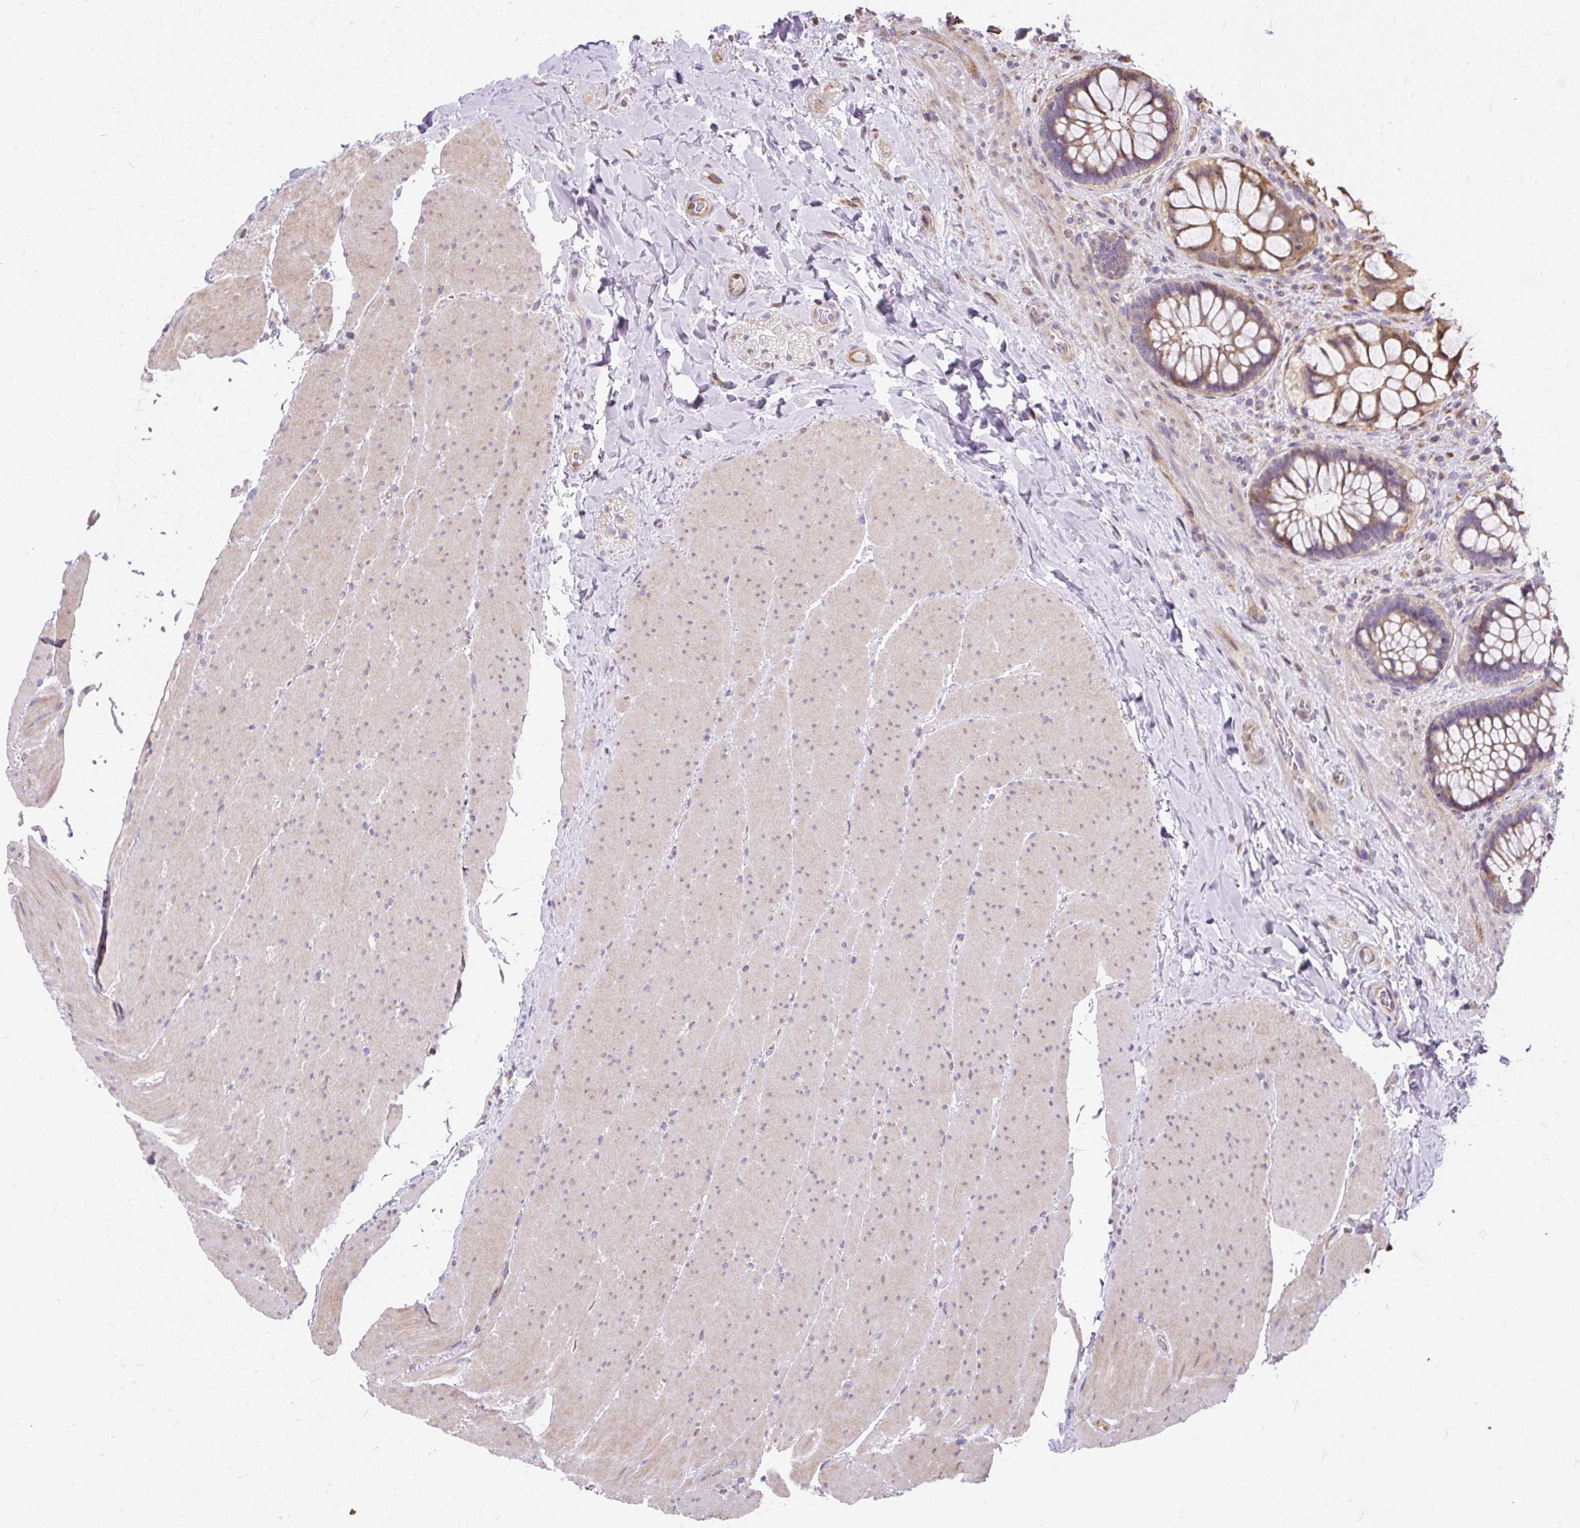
{"staining": {"intensity": "moderate", "quantity": "25%-75%", "location": "cytoplasmic/membranous"}, "tissue": "rectum", "cell_type": "Glandular cells", "image_type": "normal", "snomed": [{"axis": "morphology", "description": "Normal tissue, NOS"}, {"axis": "topography", "description": "Rectum"}], "caption": "The histopathology image reveals immunohistochemical staining of benign rectum. There is moderate cytoplasmic/membranous expression is identified in approximately 25%-75% of glandular cells.", "gene": "PUS7L", "patient": {"sex": "female", "age": 58}}